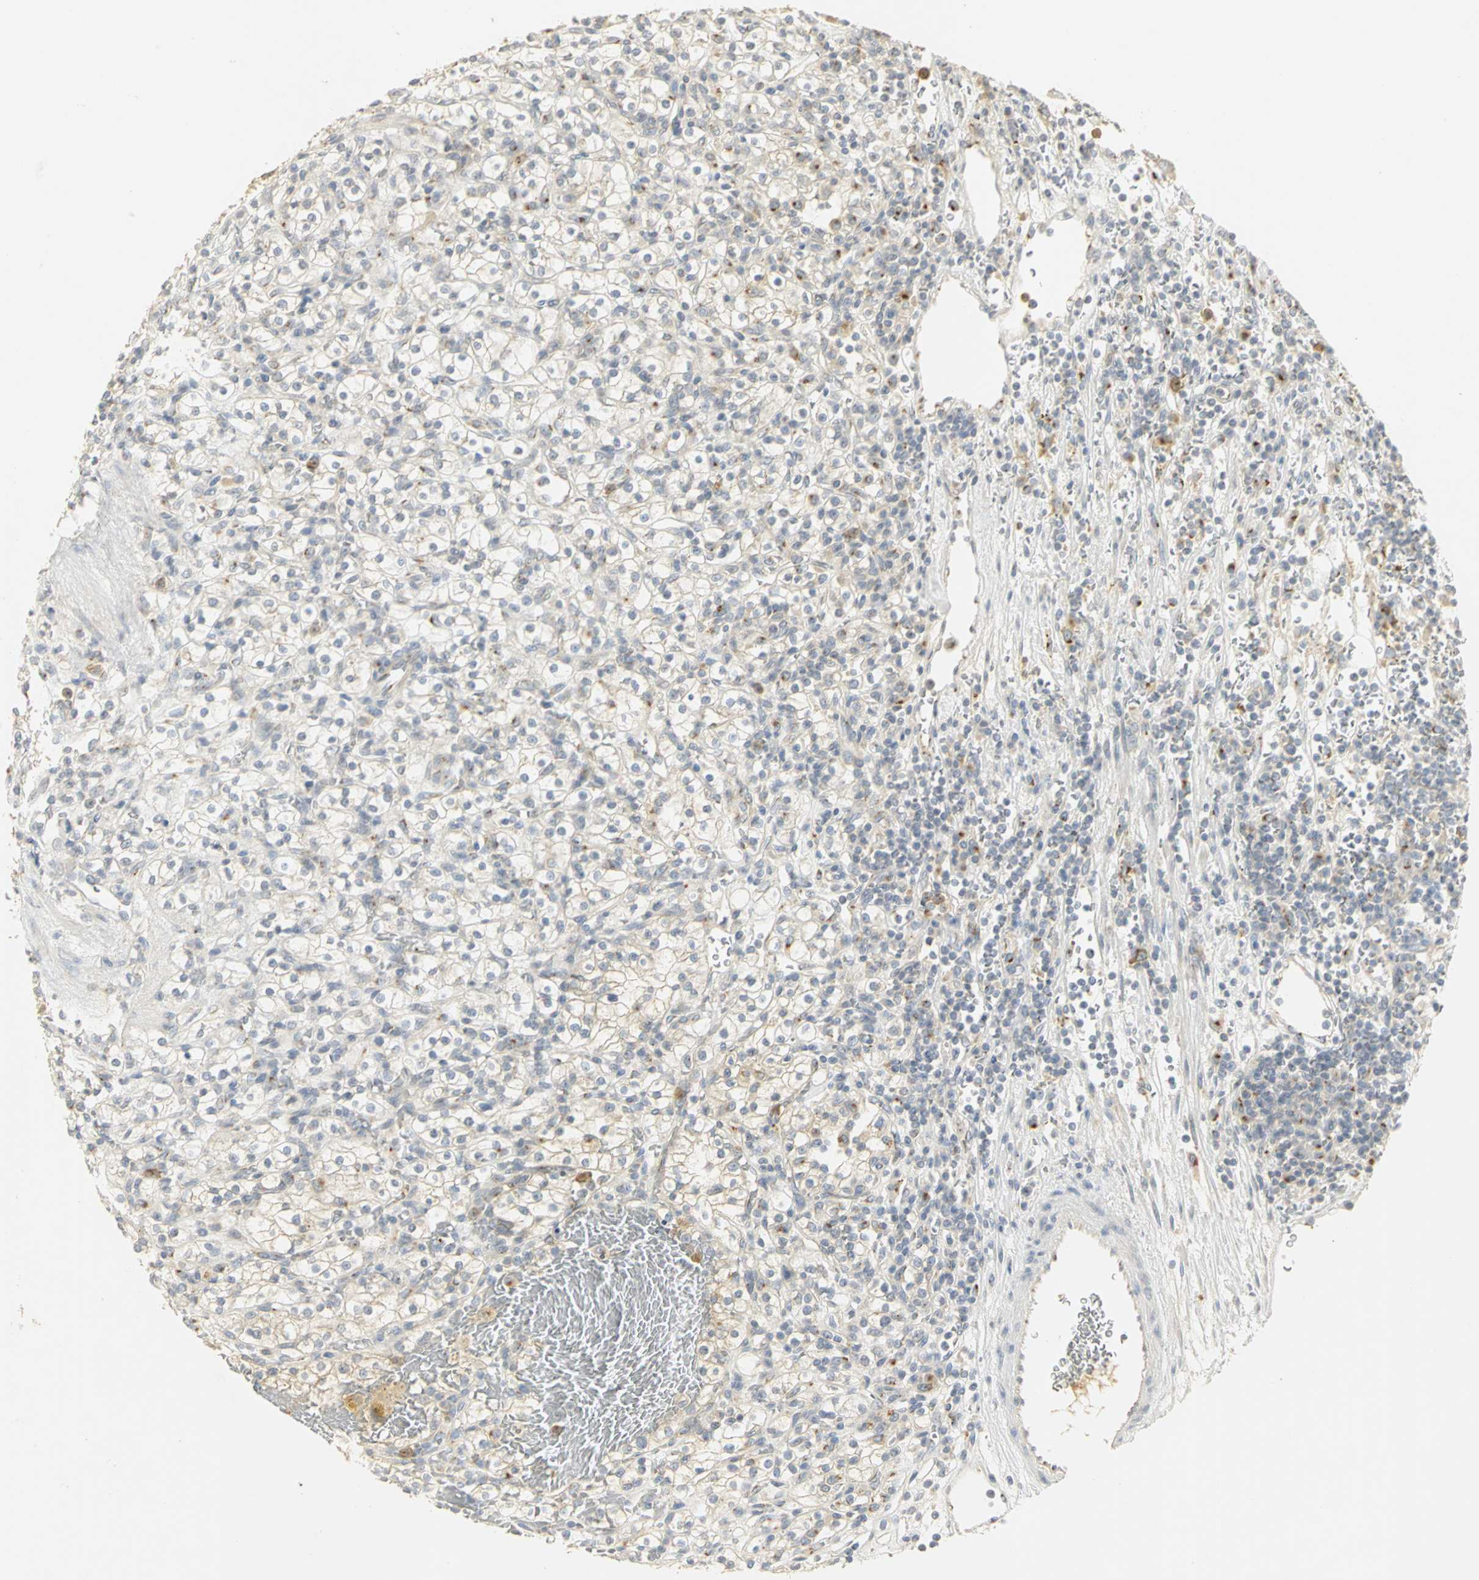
{"staining": {"intensity": "weak", "quantity": "<25%", "location": "cytoplasmic/membranous"}, "tissue": "renal cancer", "cell_type": "Tumor cells", "image_type": "cancer", "snomed": [{"axis": "morphology", "description": "Normal tissue, NOS"}, {"axis": "morphology", "description": "Adenocarcinoma, NOS"}, {"axis": "topography", "description": "Kidney"}], "caption": "Immunohistochemical staining of human renal cancer (adenocarcinoma) shows no significant staining in tumor cells.", "gene": "TM9SF2", "patient": {"sex": "female", "age": 55}}